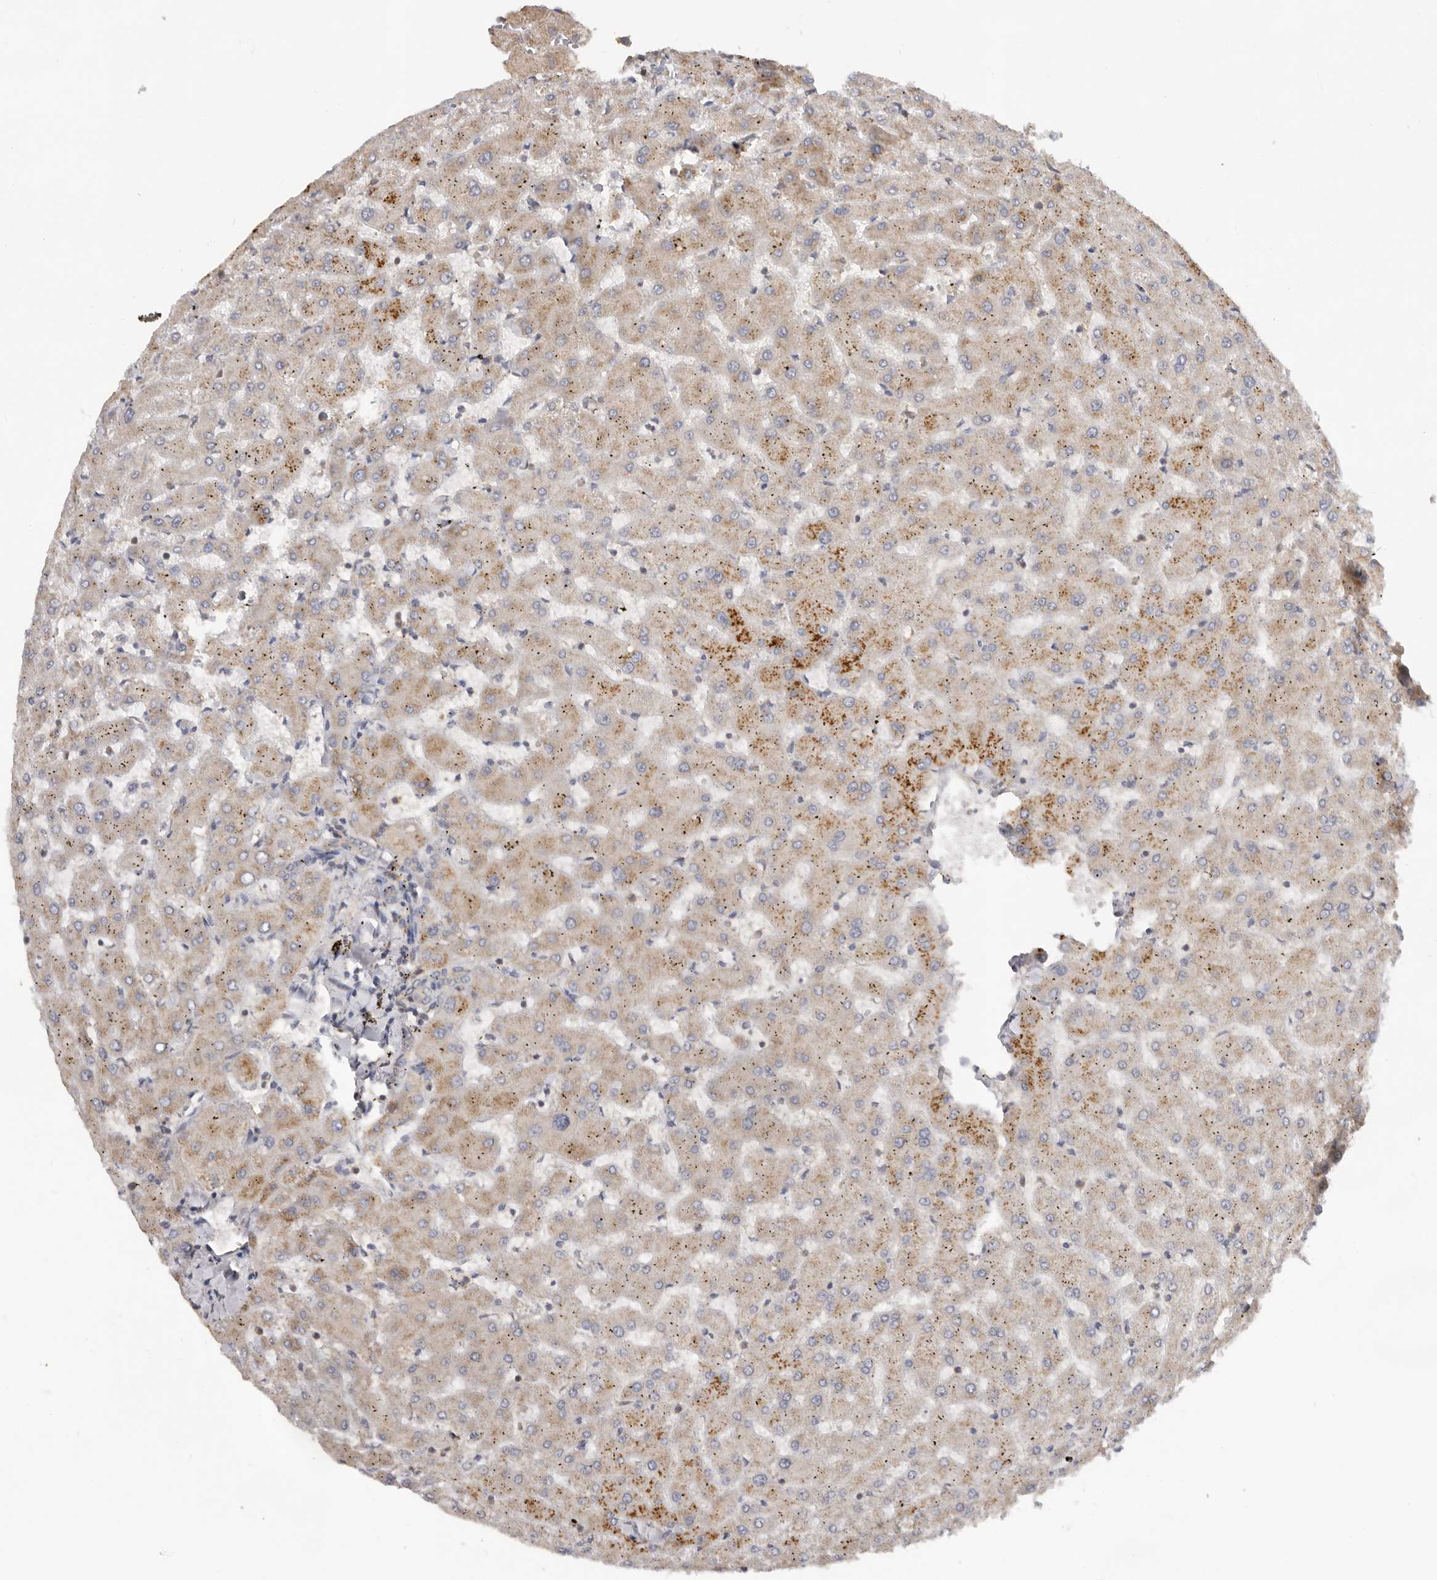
{"staining": {"intensity": "weak", "quantity": ">75%", "location": "cytoplasmic/membranous"}, "tissue": "liver", "cell_type": "Cholangiocytes", "image_type": "normal", "snomed": [{"axis": "morphology", "description": "Normal tissue, NOS"}, {"axis": "topography", "description": "Liver"}], "caption": "Immunohistochemical staining of normal liver reveals low levels of weak cytoplasmic/membranous staining in about >75% of cholangiocytes.", "gene": "PPP1R42", "patient": {"sex": "female", "age": 63}}